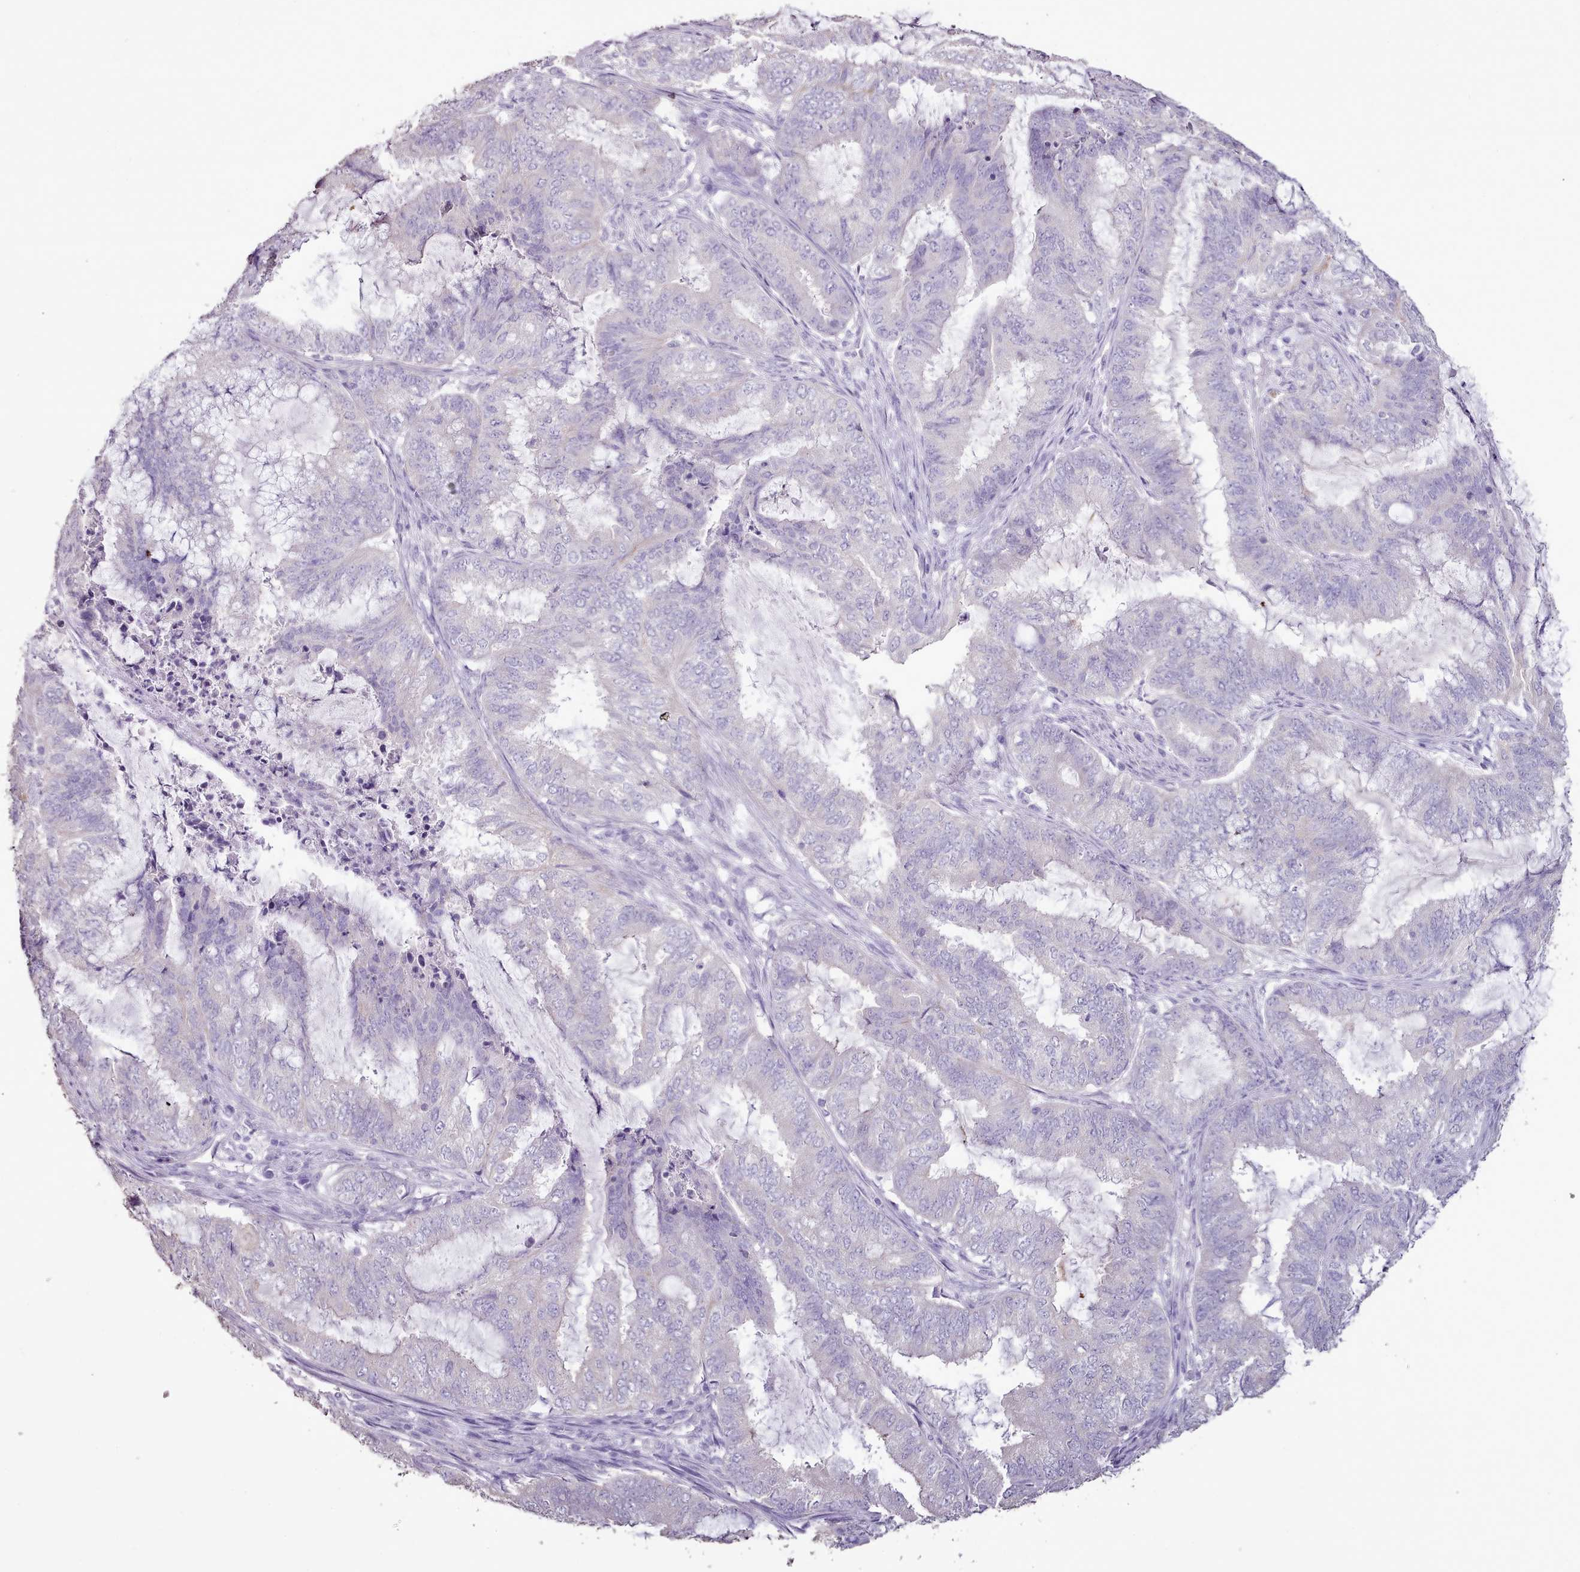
{"staining": {"intensity": "negative", "quantity": "none", "location": "none"}, "tissue": "endometrial cancer", "cell_type": "Tumor cells", "image_type": "cancer", "snomed": [{"axis": "morphology", "description": "Adenocarcinoma, NOS"}, {"axis": "topography", "description": "Endometrium"}], "caption": "Protein analysis of endometrial adenocarcinoma shows no significant positivity in tumor cells. (Stains: DAB IHC with hematoxylin counter stain, Microscopy: brightfield microscopy at high magnification).", "gene": "BLOC1S2", "patient": {"sex": "female", "age": 51}}